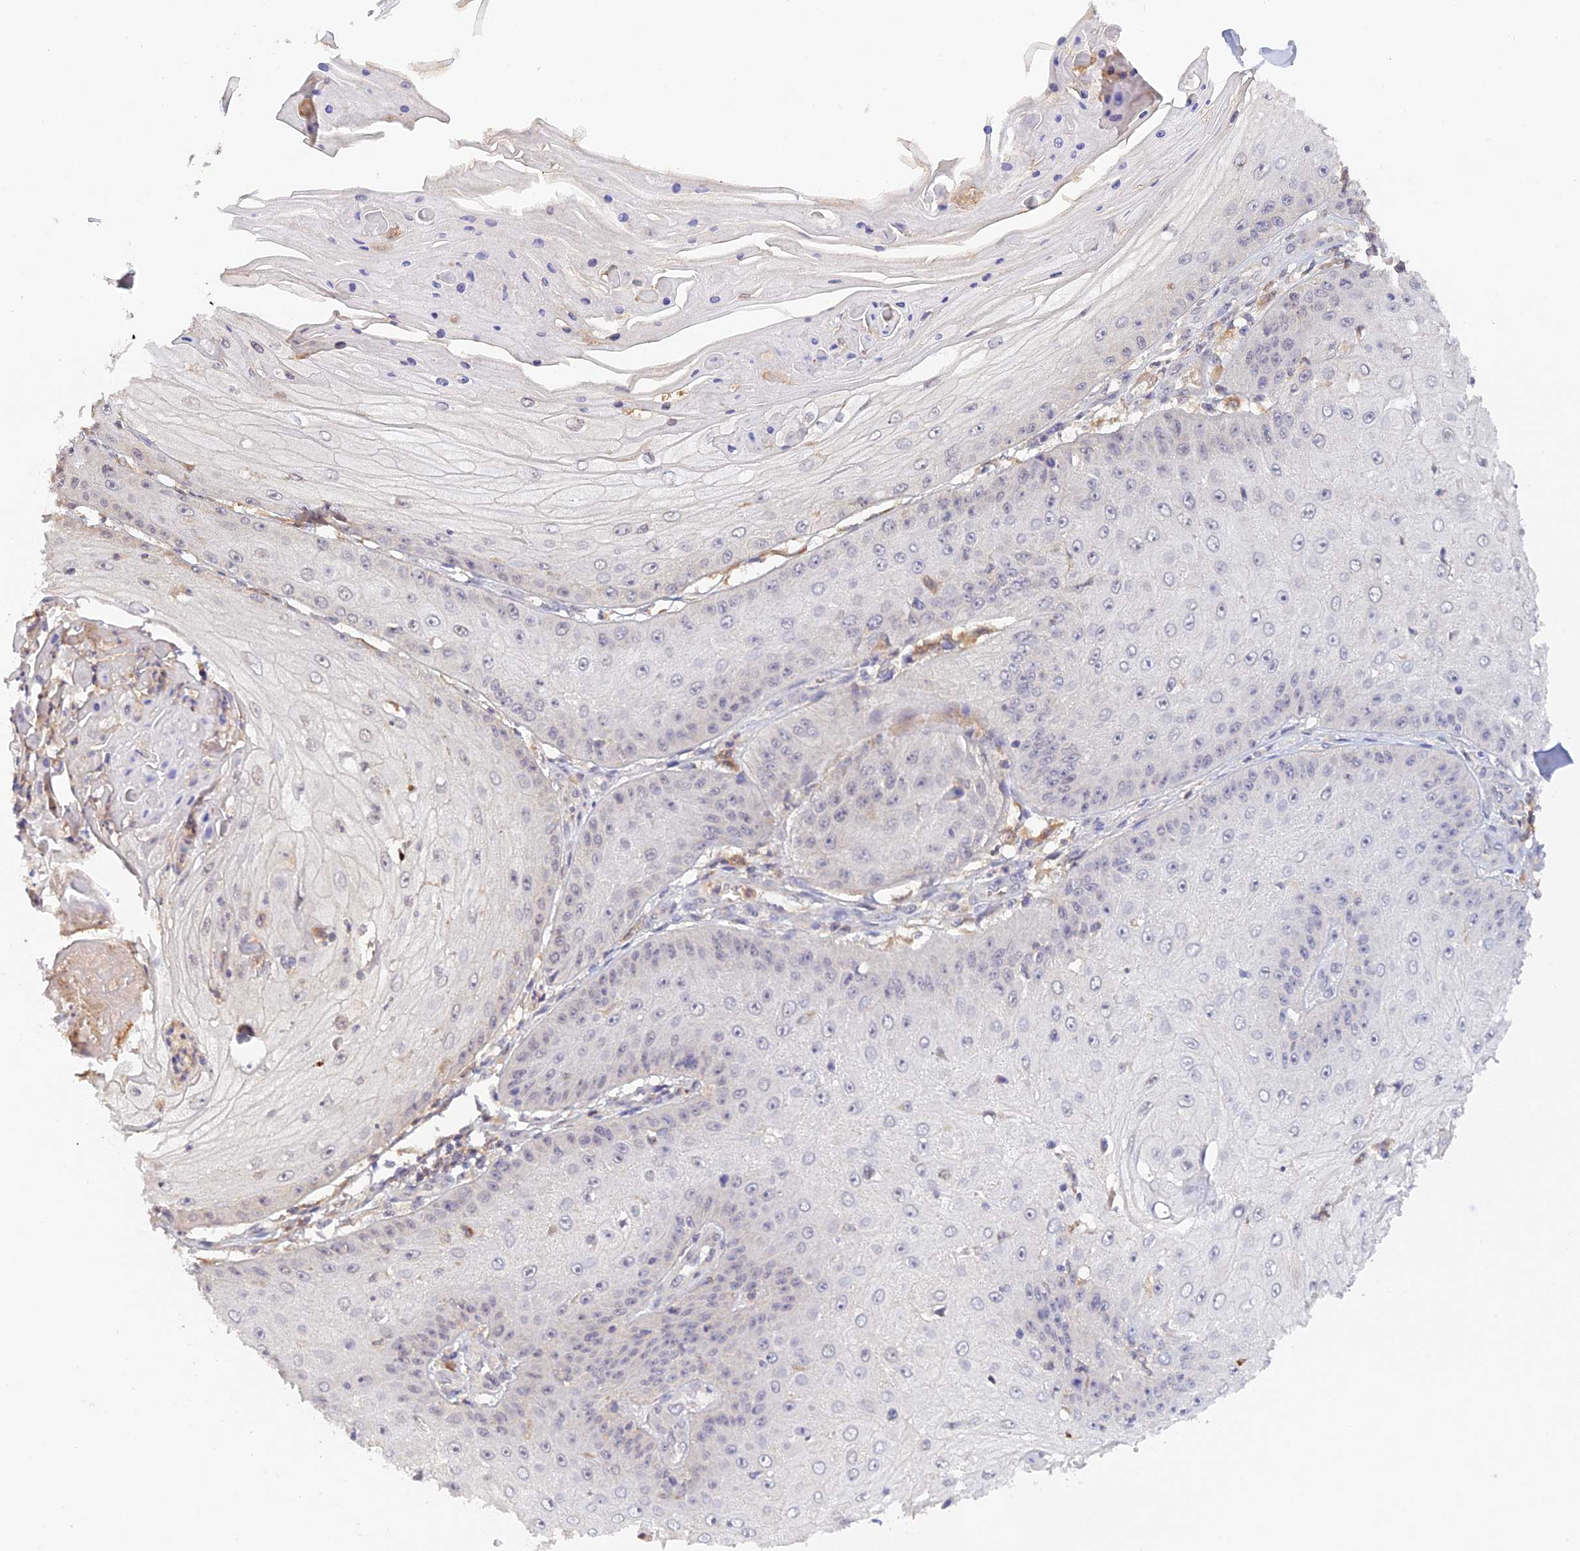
{"staining": {"intensity": "negative", "quantity": "none", "location": "none"}, "tissue": "skin cancer", "cell_type": "Tumor cells", "image_type": "cancer", "snomed": [{"axis": "morphology", "description": "Squamous cell carcinoma, NOS"}, {"axis": "topography", "description": "Skin"}], "caption": "The histopathology image reveals no staining of tumor cells in skin squamous cell carcinoma.", "gene": "ZNF436", "patient": {"sex": "male", "age": 70}}